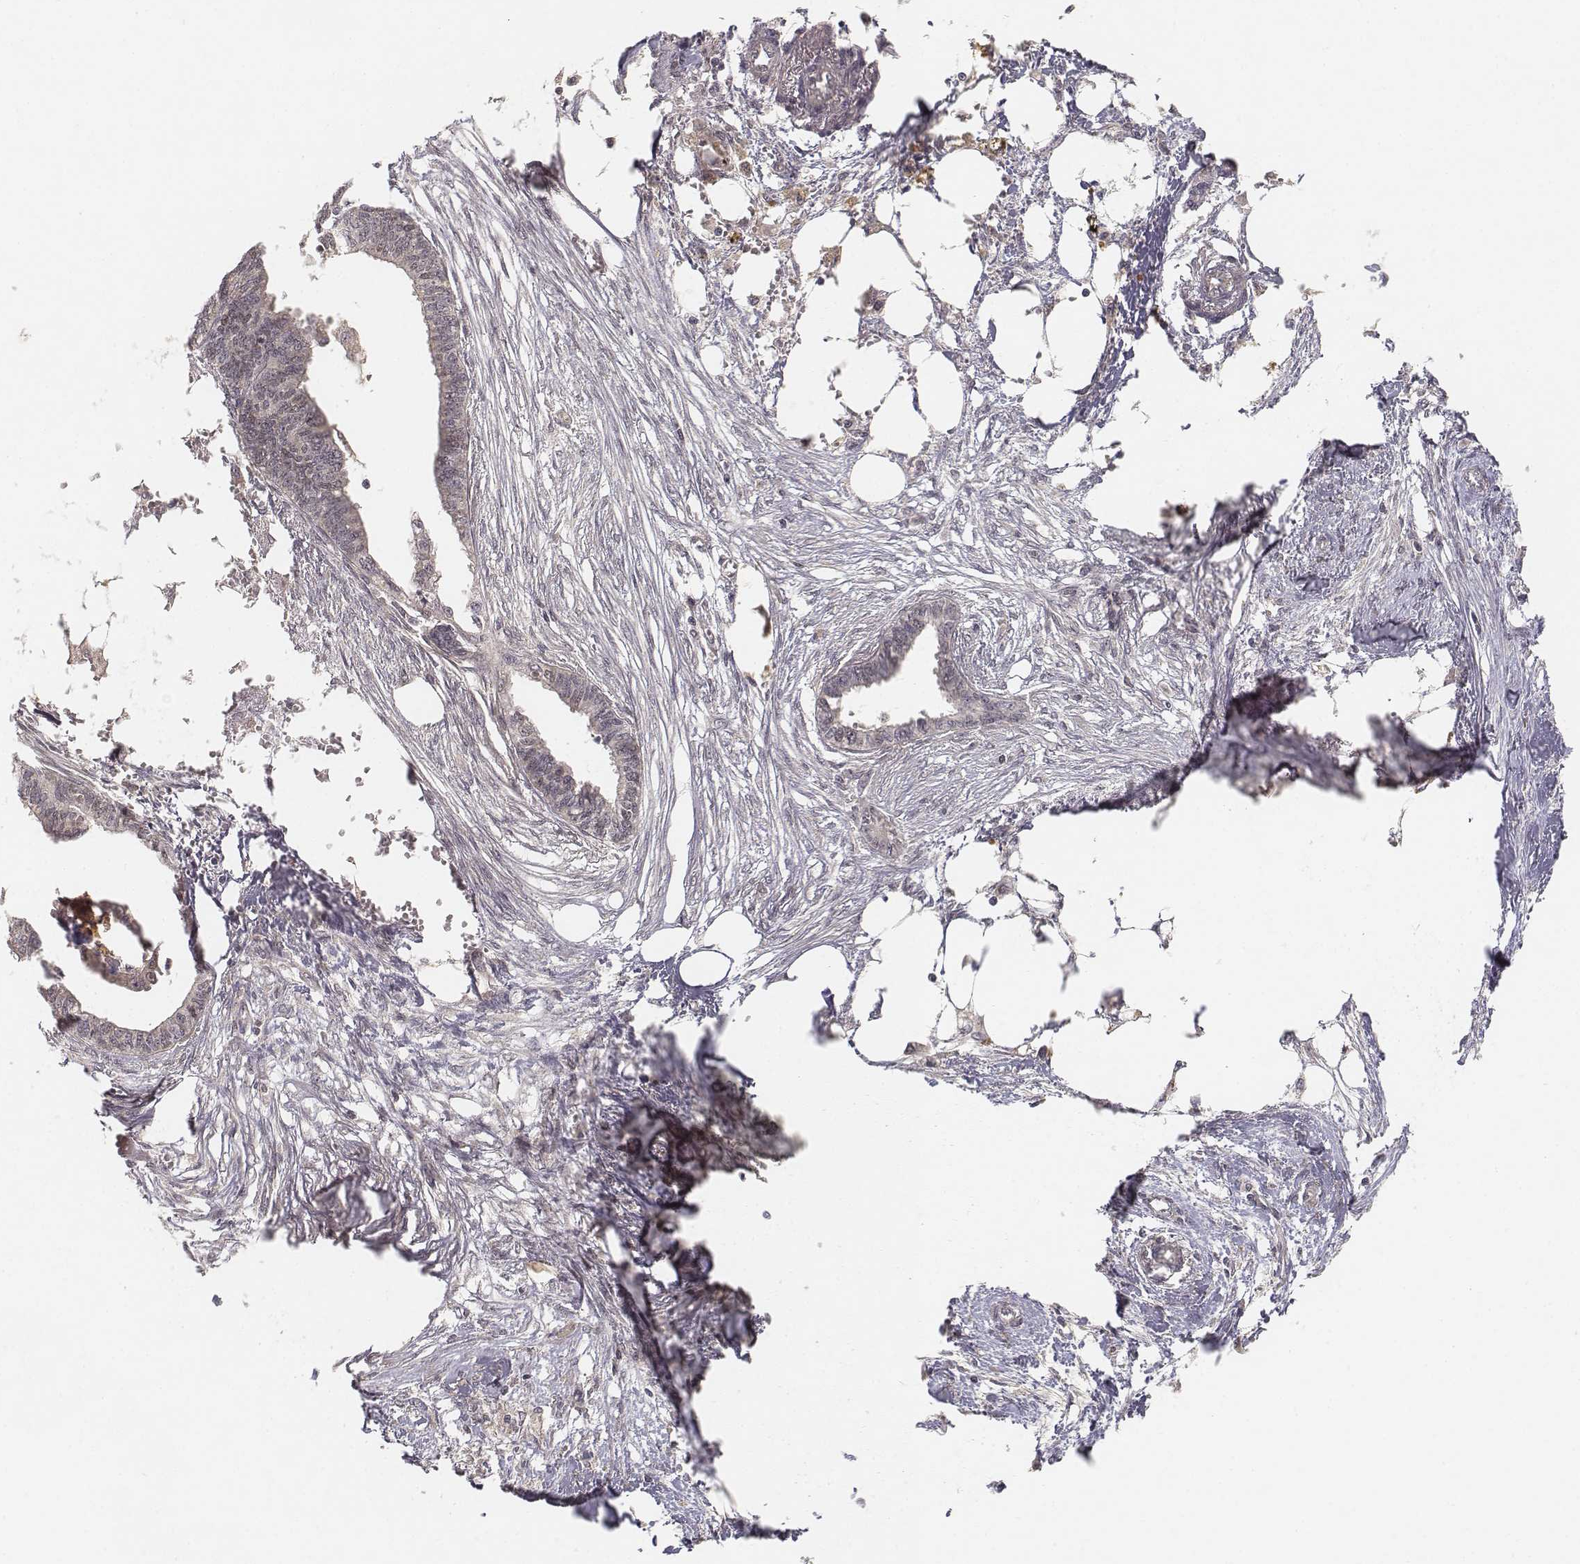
{"staining": {"intensity": "negative", "quantity": "none", "location": "none"}, "tissue": "endometrial cancer", "cell_type": "Tumor cells", "image_type": "cancer", "snomed": [{"axis": "morphology", "description": "Adenocarcinoma, NOS"}, {"axis": "morphology", "description": "Adenocarcinoma, metastatic, NOS"}, {"axis": "topography", "description": "Adipose tissue"}, {"axis": "topography", "description": "Endometrium"}], "caption": "A histopathology image of endometrial metastatic adenocarcinoma stained for a protein reveals no brown staining in tumor cells.", "gene": "FANCD2", "patient": {"sex": "female", "age": 67}}